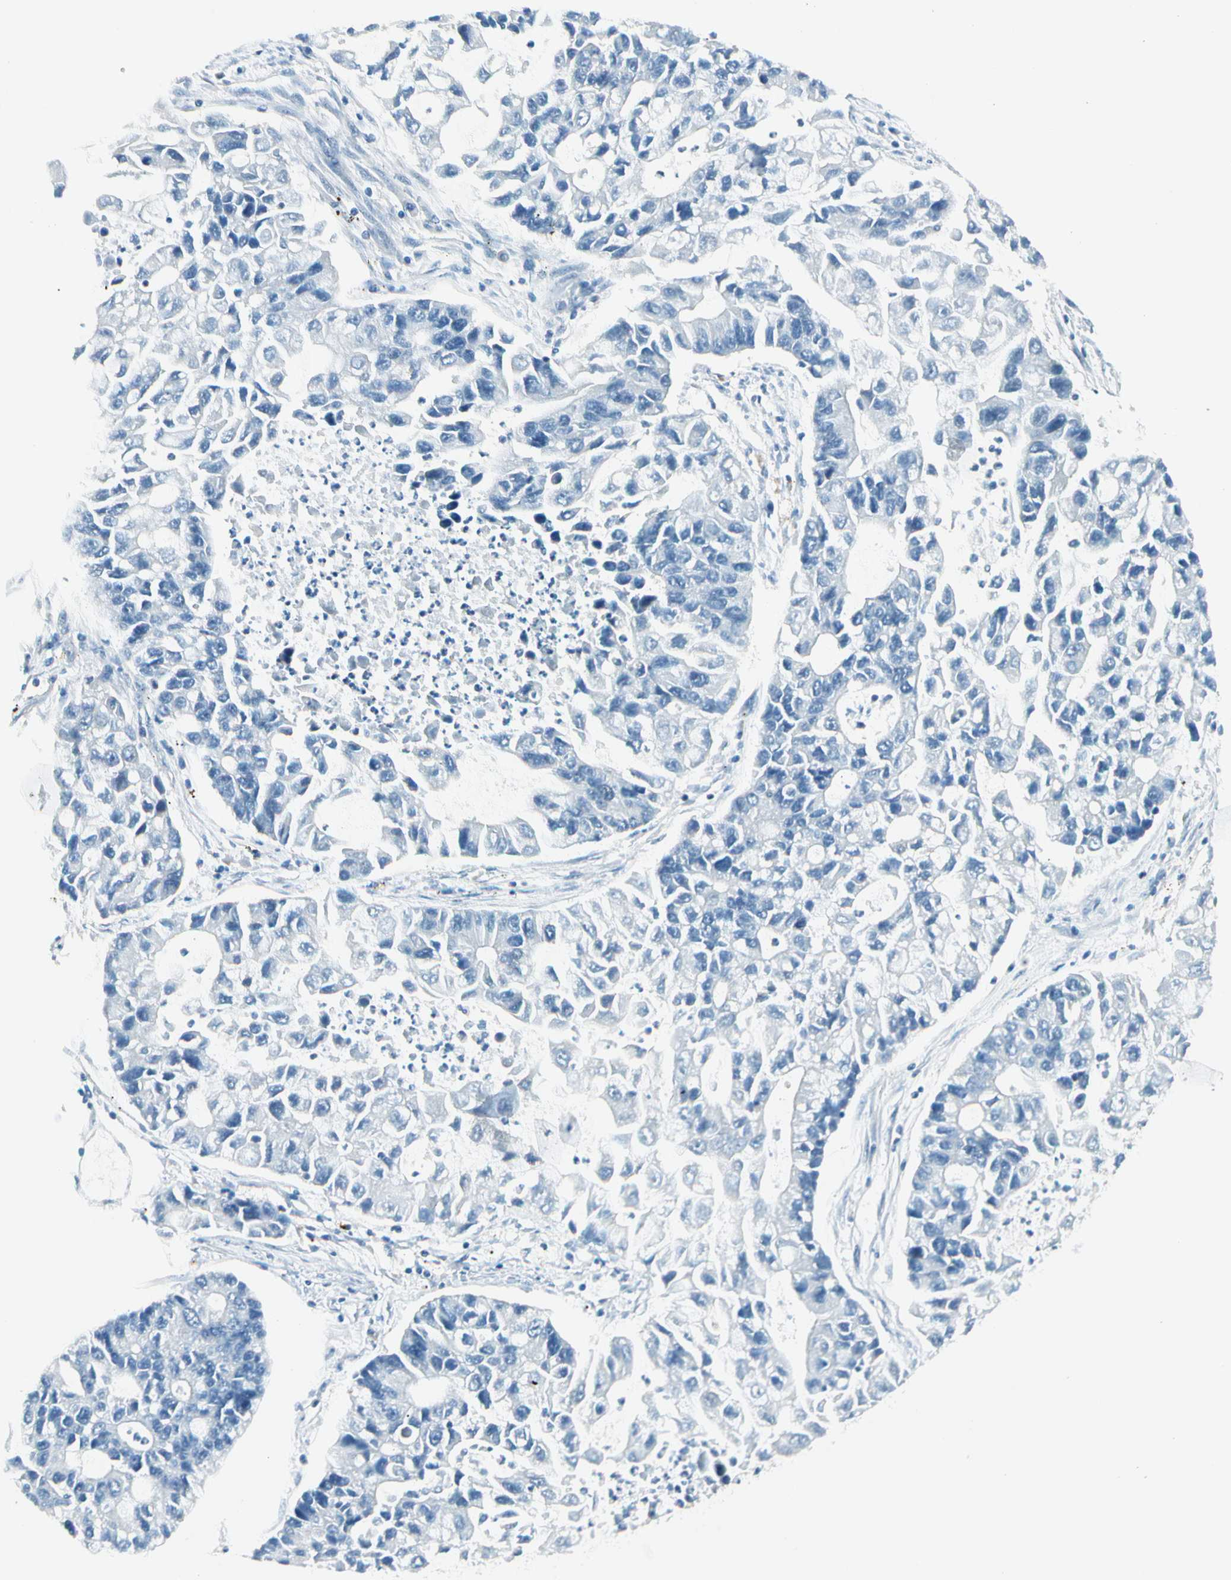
{"staining": {"intensity": "negative", "quantity": "none", "location": "none"}, "tissue": "lung cancer", "cell_type": "Tumor cells", "image_type": "cancer", "snomed": [{"axis": "morphology", "description": "Adenocarcinoma, NOS"}, {"axis": "topography", "description": "Lung"}], "caption": "This is an immunohistochemistry (IHC) photomicrograph of human lung cancer. There is no positivity in tumor cells.", "gene": "ZSCAN1", "patient": {"sex": "female", "age": 51}}